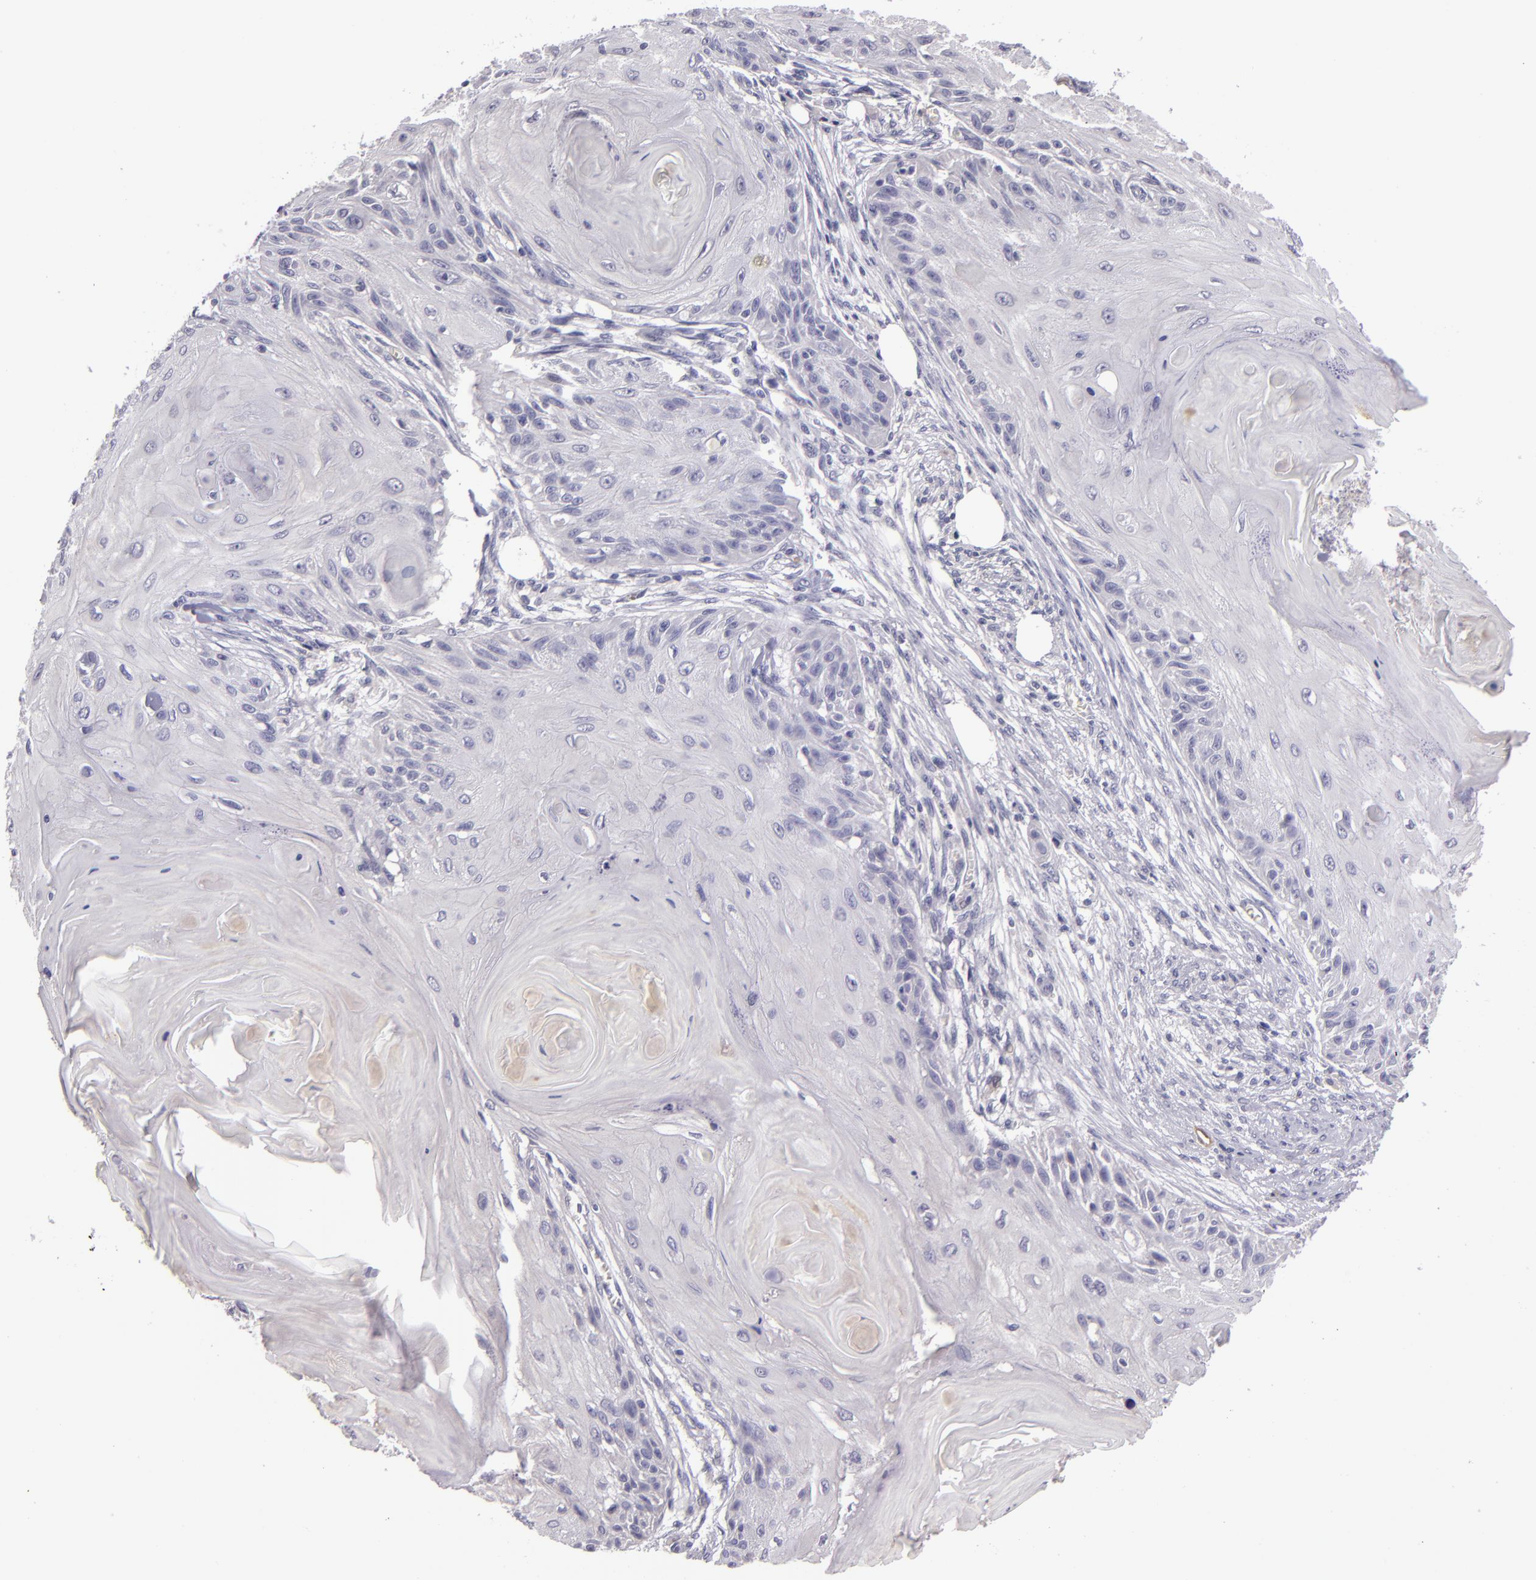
{"staining": {"intensity": "negative", "quantity": "none", "location": "none"}, "tissue": "skin cancer", "cell_type": "Tumor cells", "image_type": "cancer", "snomed": [{"axis": "morphology", "description": "Squamous cell carcinoma, NOS"}, {"axis": "topography", "description": "Skin"}], "caption": "The micrograph exhibits no staining of tumor cells in skin cancer. (Brightfield microscopy of DAB (3,3'-diaminobenzidine) immunohistochemistry at high magnification).", "gene": "SNCB", "patient": {"sex": "female", "age": 88}}